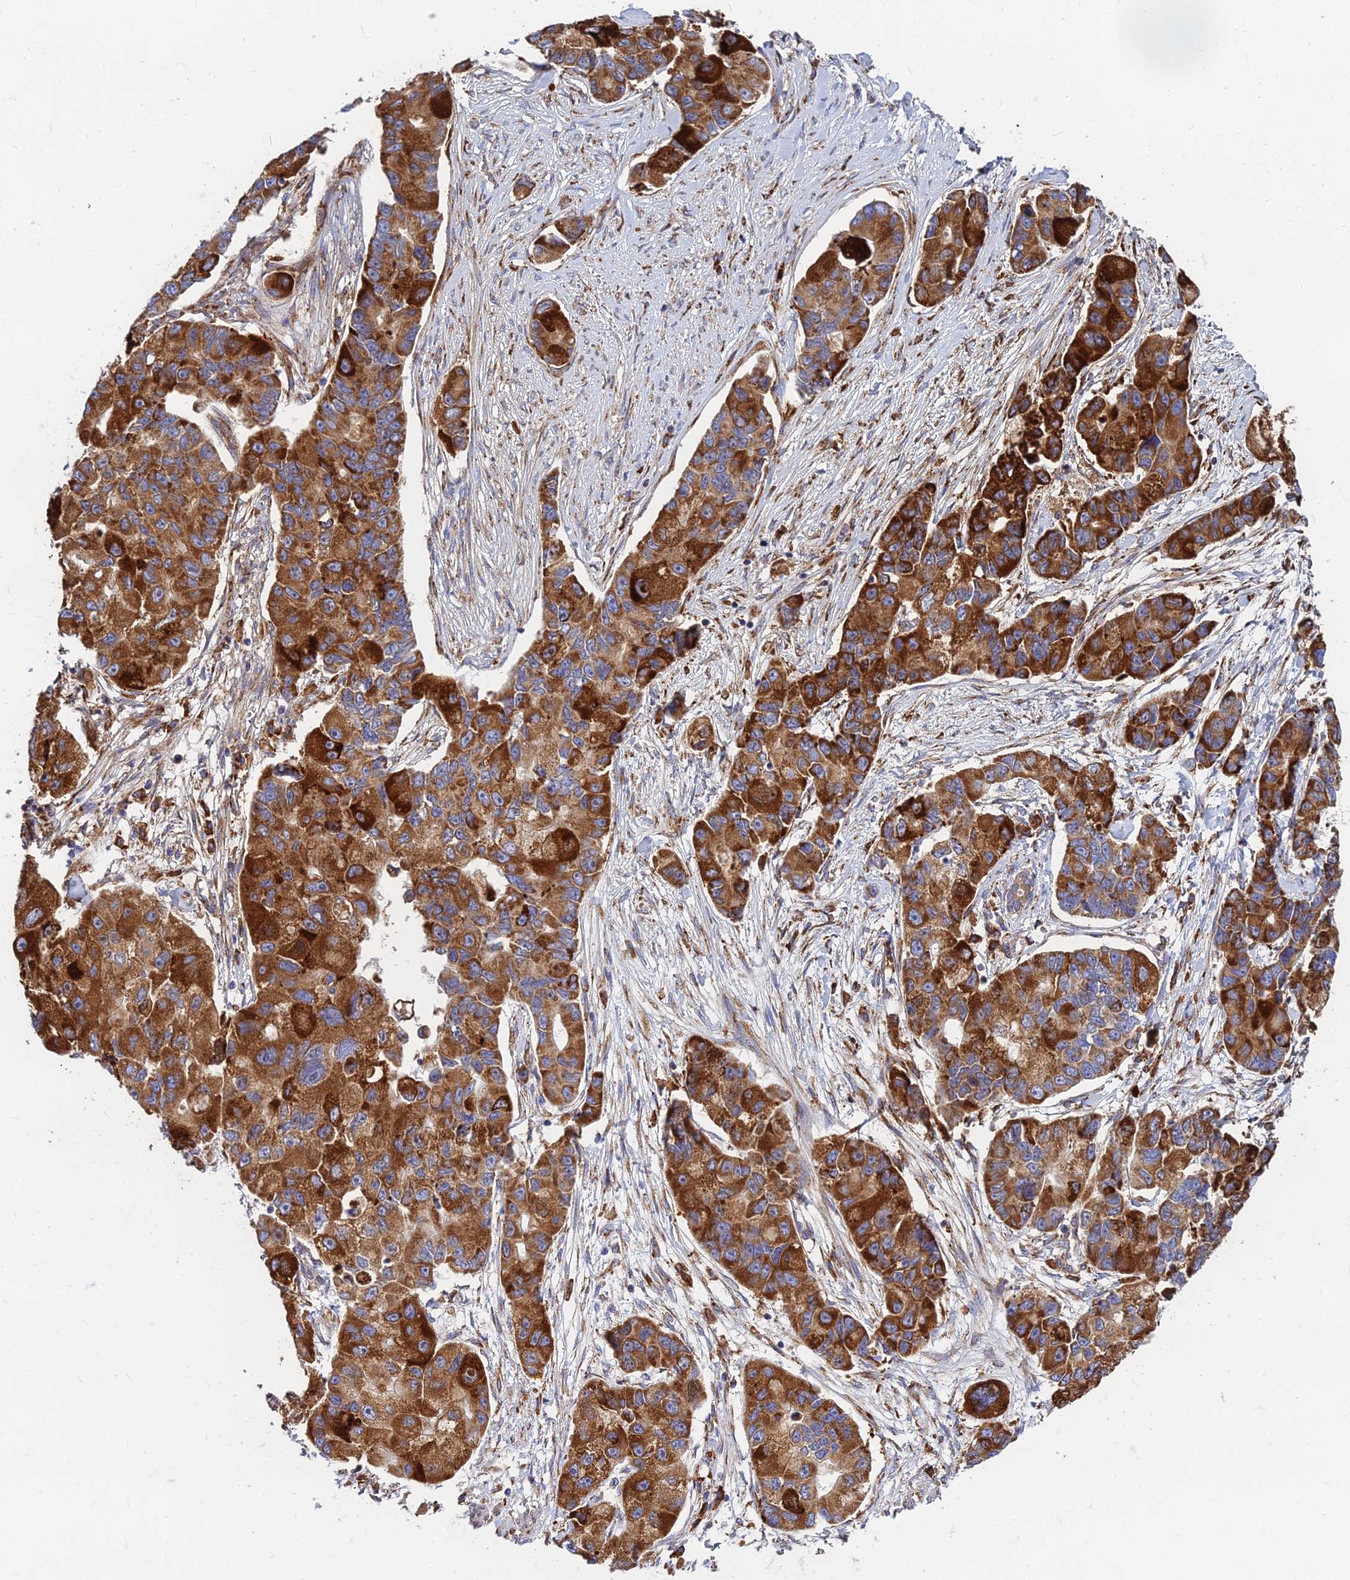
{"staining": {"intensity": "strong", "quantity": ">75%", "location": "cytoplasmic/membranous"}, "tissue": "lung cancer", "cell_type": "Tumor cells", "image_type": "cancer", "snomed": [{"axis": "morphology", "description": "Adenocarcinoma, NOS"}, {"axis": "topography", "description": "Lung"}], "caption": "Brown immunohistochemical staining in lung cancer (adenocarcinoma) reveals strong cytoplasmic/membranous positivity in about >75% of tumor cells.", "gene": "CCT6B", "patient": {"sex": "female", "age": 54}}